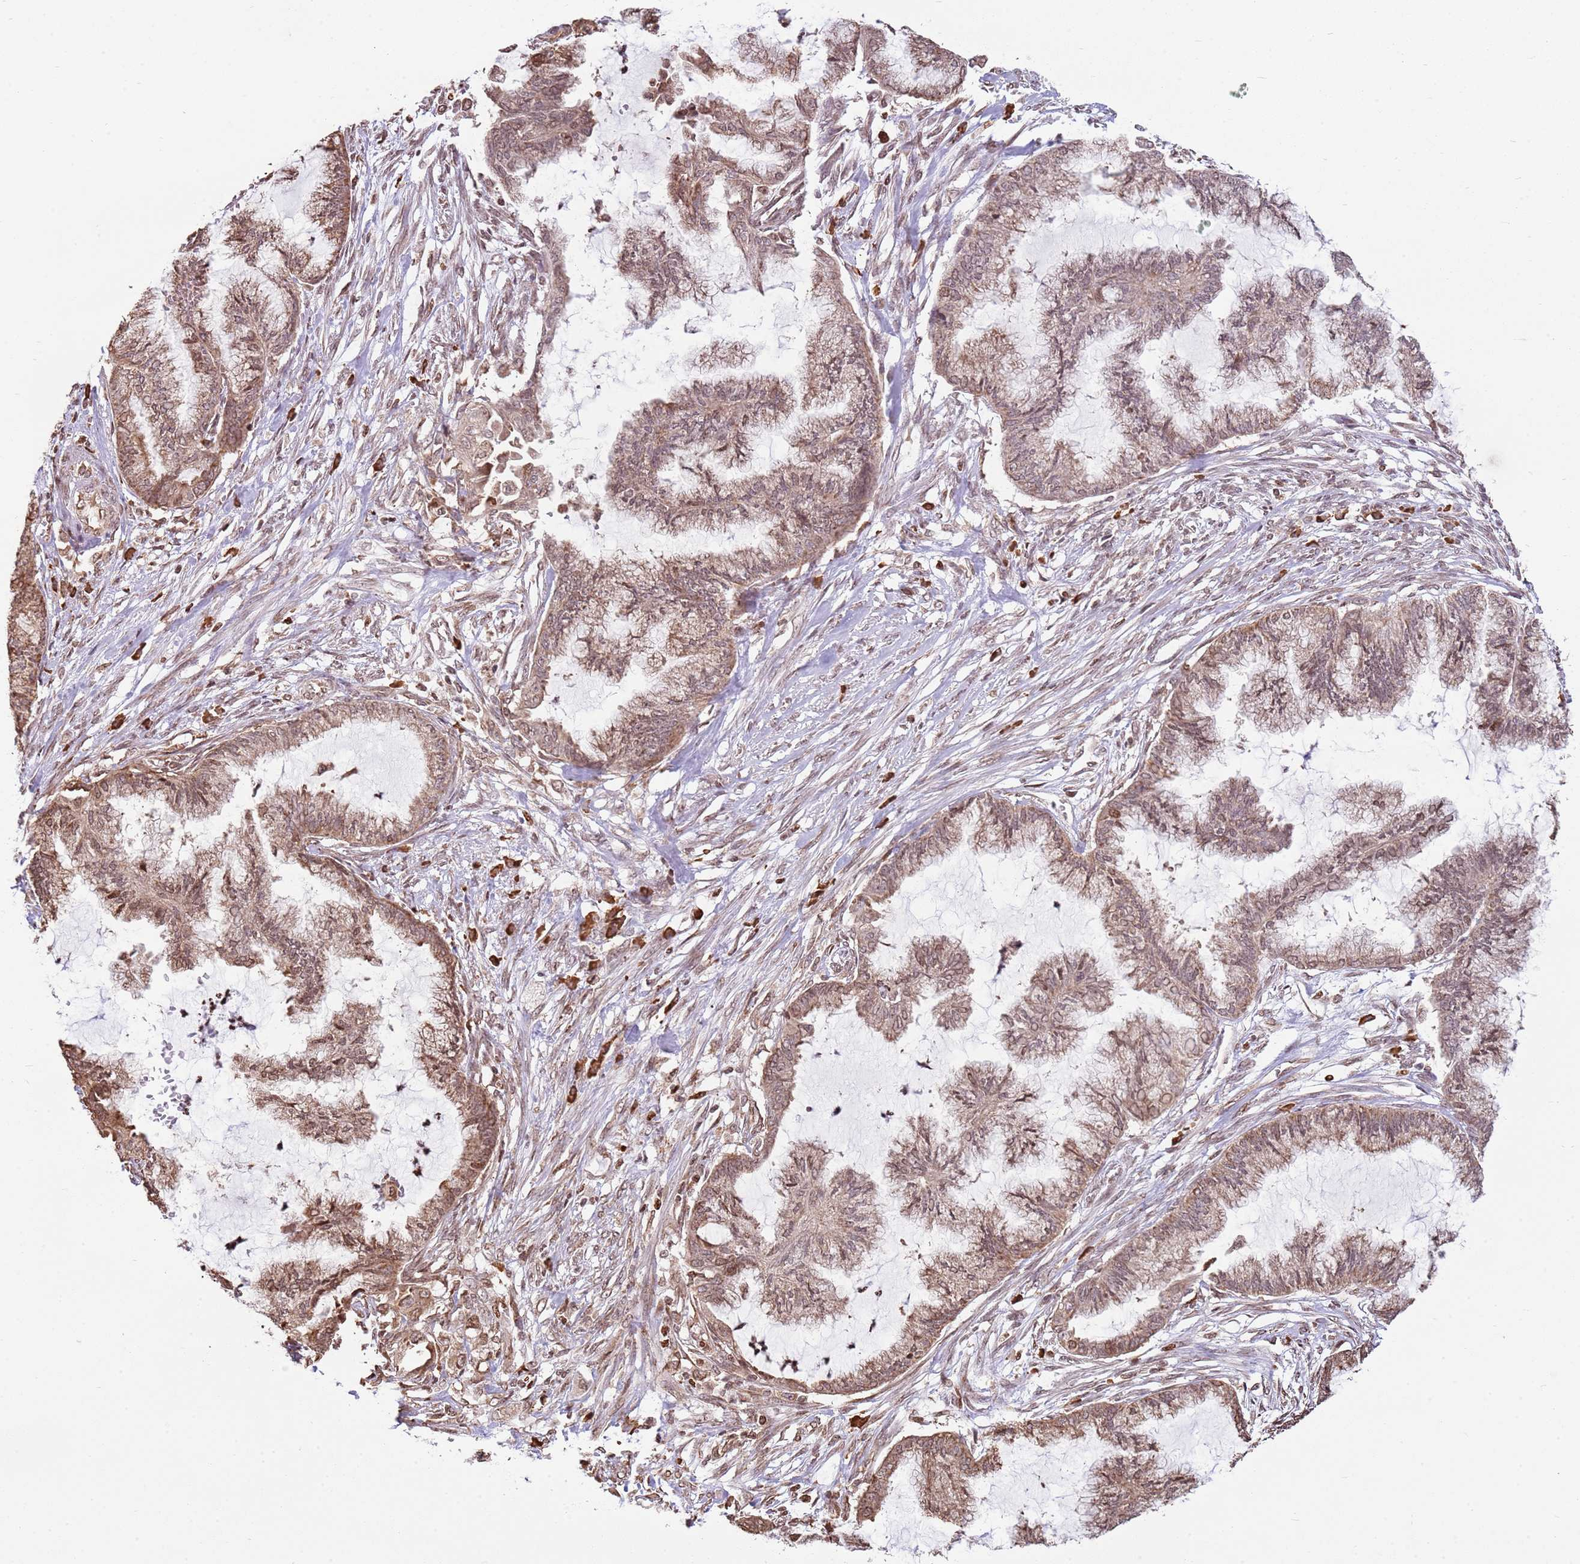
{"staining": {"intensity": "moderate", "quantity": ">75%", "location": "cytoplasmic/membranous"}, "tissue": "endometrial cancer", "cell_type": "Tumor cells", "image_type": "cancer", "snomed": [{"axis": "morphology", "description": "Adenocarcinoma, NOS"}, {"axis": "topography", "description": "Endometrium"}], "caption": "This micrograph exhibits immunohistochemistry (IHC) staining of human adenocarcinoma (endometrial), with medium moderate cytoplasmic/membranous expression in about >75% of tumor cells.", "gene": "SCAF1", "patient": {"sex": "female", "age": 86}}